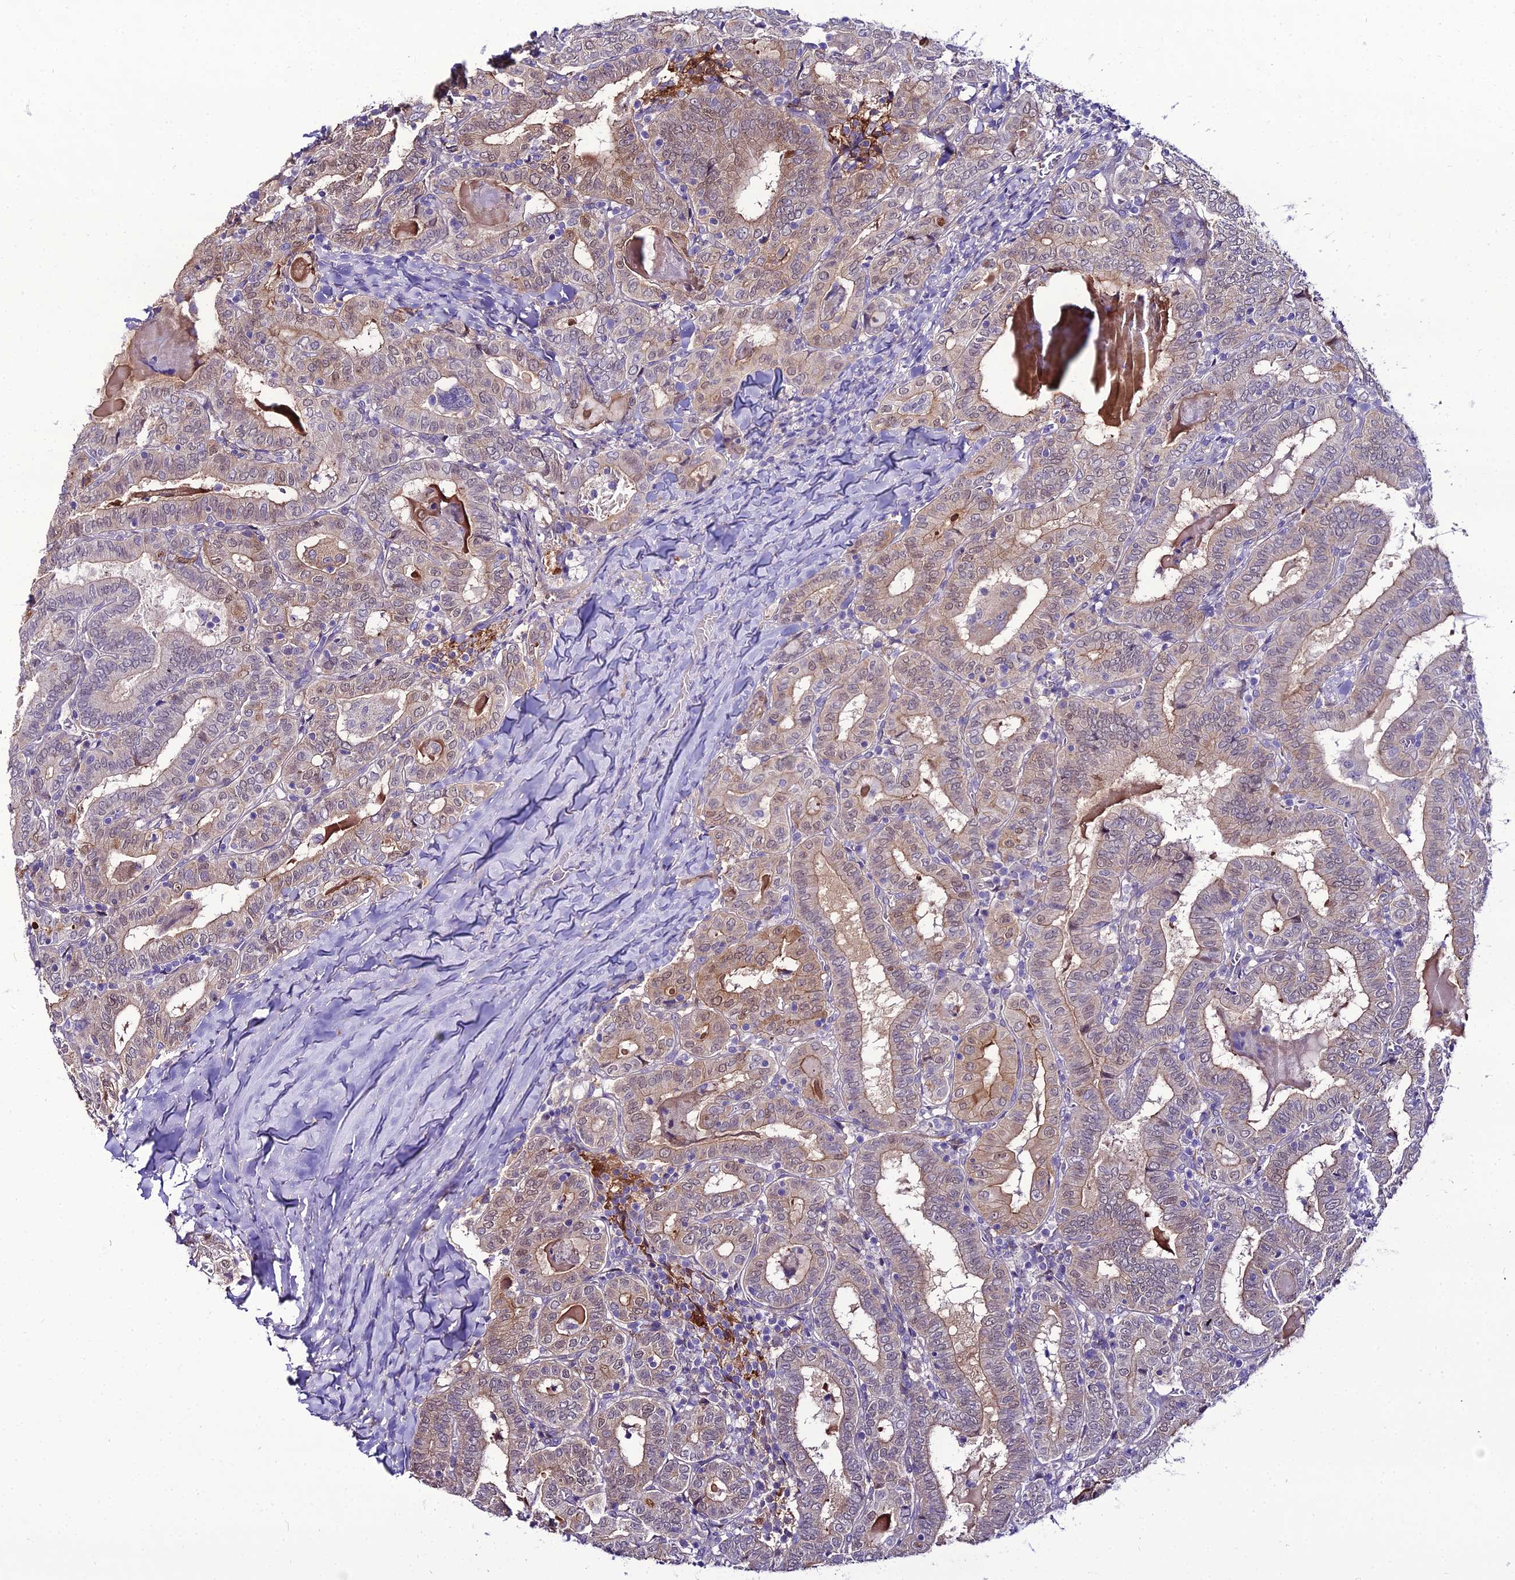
{"staining": {"intensity": "moderate", "quantity": "<25%", "location": "cytoplasmic/membranous,nuclear"}, "tissue": "thyroid cancer", "cell_type": "Tumor cells", "image_type": "cancer", "snomed": [{"axis": "morphology", "description": "Papillary adenocarcinoma, NOS"}, {"axis": "topography", "description": "Thyroid gland"}], "caption": "An immunohistochemistry histopathology image of neoplastic tissue is shown. Protein staining in brown labels moderate cytoplasmic/membranous and nuclear positivity in thyroid cancer (papillary adenocarcinoma) within tumor cells.", "gene": "MB21D2", "patient": {"sex": "female", "age": 72}}